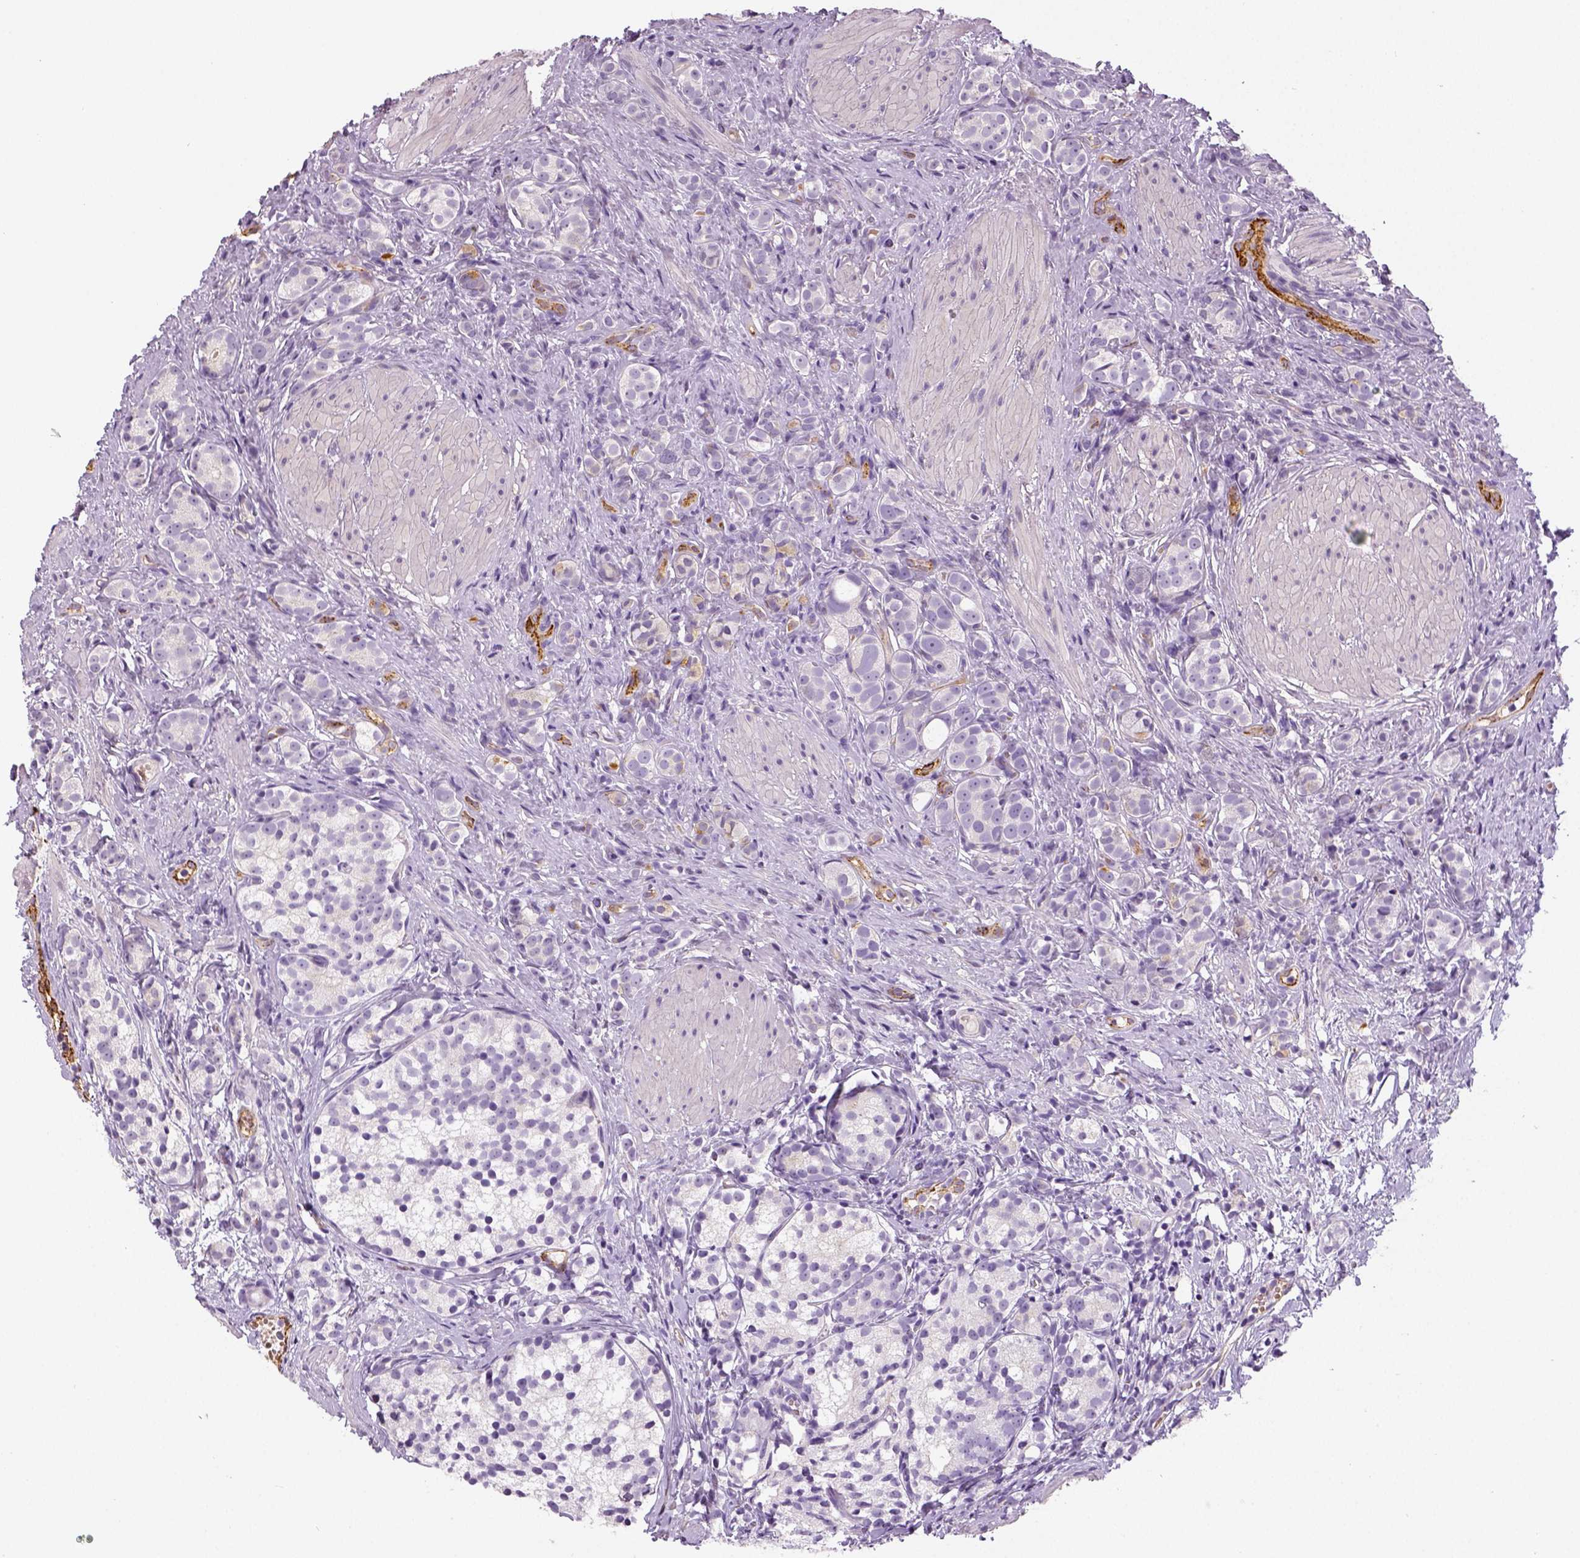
{"staining": {"intensity": "negative", "quantity": "none", "location": "none"}, "tissue": "prostate cancer", "cell_type": "Tumor cells", "image_type": "cancer", "snomed": [{"axis": "morphology", "description": "Adenocarcinoma, High grade"}, {"axis": "topography", "description": "Prostate"}], "caption": "This is an immunohistochemistry image of prostate cancer. There is no staining in tumor cells.", "gene": "TSPAN7", "patient": {"sex": "male", "age": 53}}